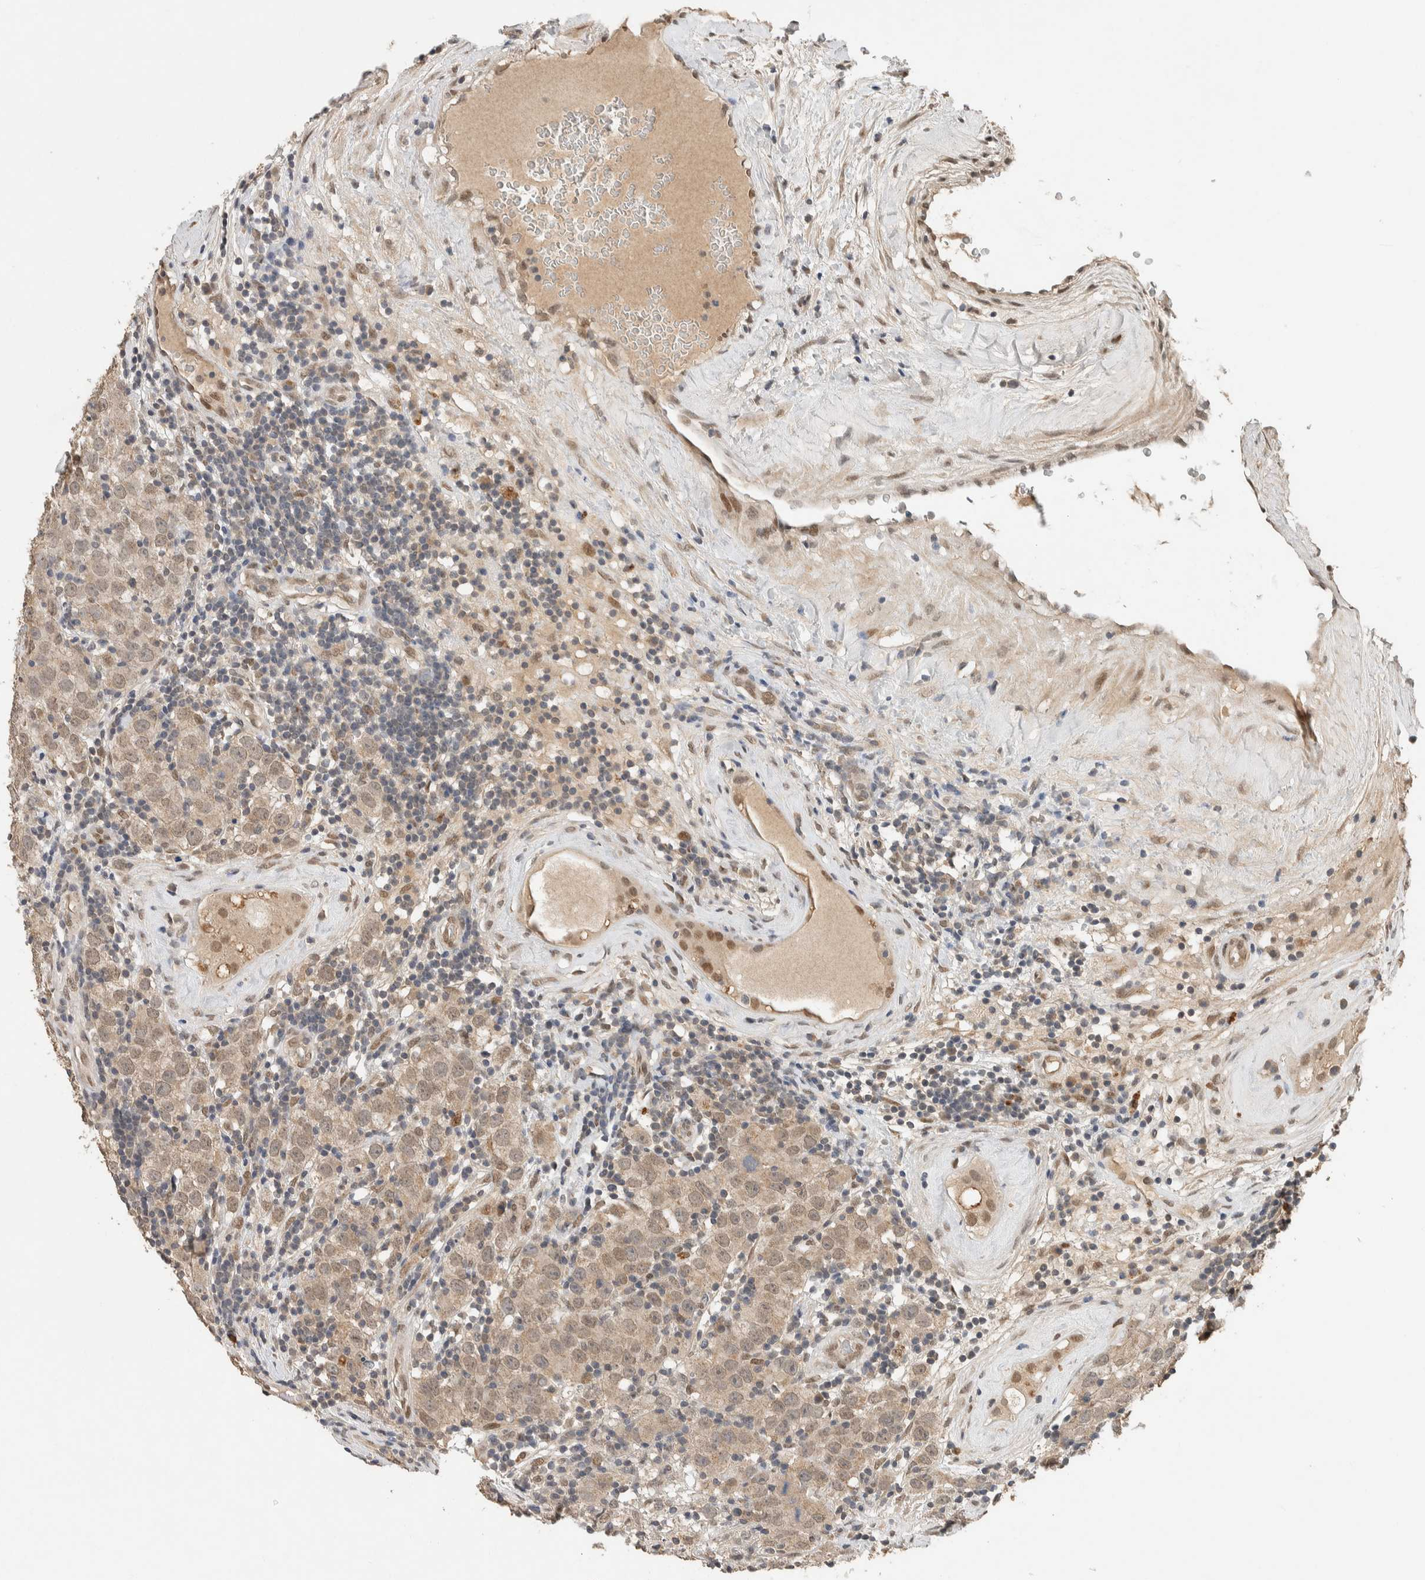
{"staining": {"intensity": "weak", "quantity": ">75%", "location": "cytoplasmic/membranous"}, "tissue": "testis cancer", "cell_type": "Tumor cells", "image_type": "cancer", "snomed": [{"axis": "morphology", "description": "Seminoma, NOS"}, {"axis": "morphology", "description": "Carcinoma, Embryonal, NOS"}, {"axis": "topography", "description": "Testis"}], "caption": "DAB (3,3'-diaminobenzidine) immunohistochemical staining of testis cancer (embryonal carcinoma) displays weak cytoplasmic/membranous protein staining in about >75% of tumor cells. Immunohistochemistry (ihc) stains the protein in brown and the nuclei are stained blue.", "gene": "CYSRT1", "patient": {"sex": "male", "age": 28}}